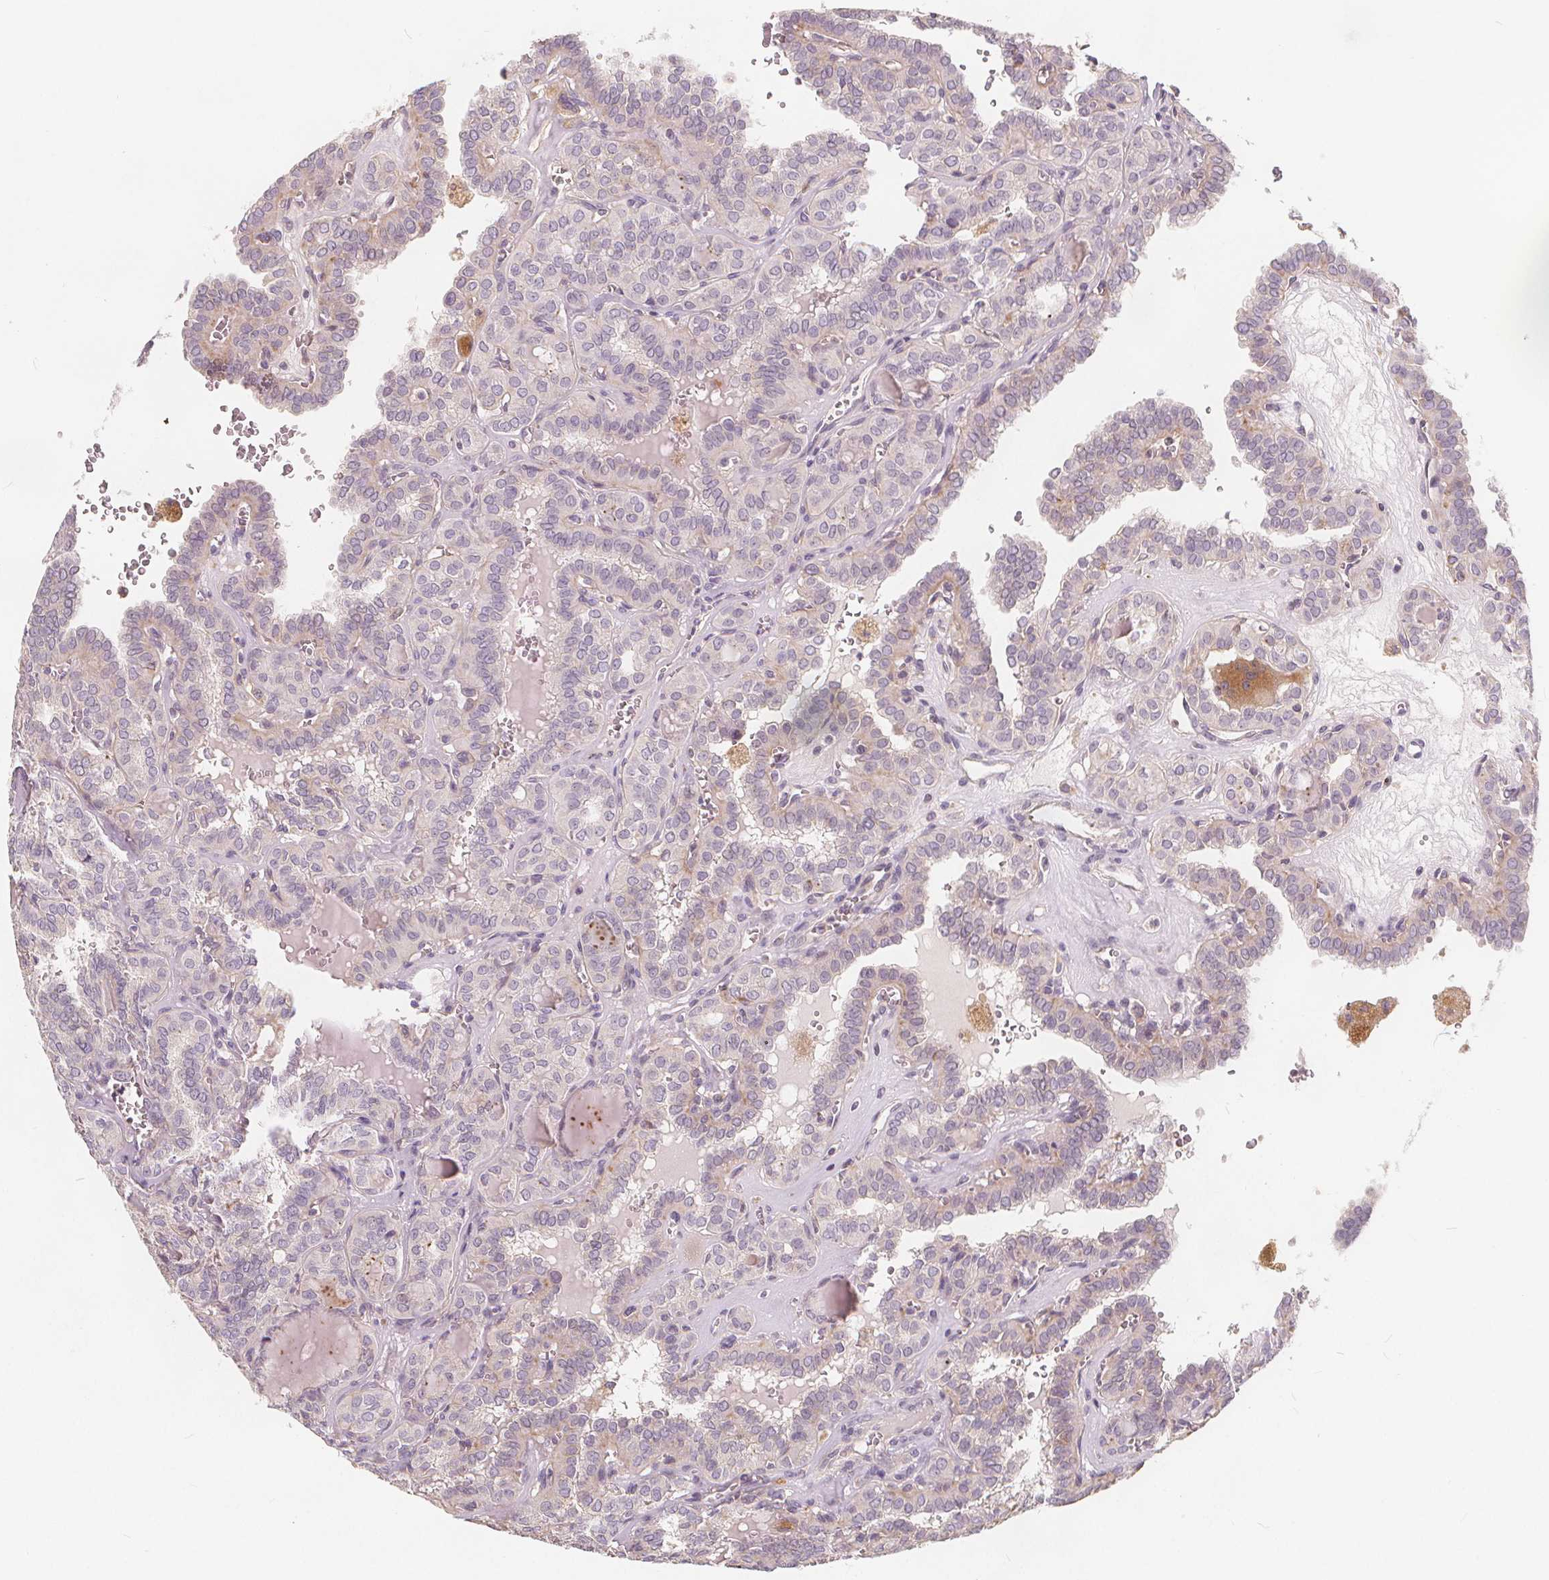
{"staining": {"intensity": "negative", "quantity": "none", "location": "none"}, "tissue": "thyroid cancer", "cell_type": "Tumor cells", "image_type": "cancer", "snomed": [{"axis": "morphology", "description": "Papillary adenocarcinoma, NOS"}, {"axis": "topography", "description": "Thyroid gland"}], "caption": "Immunohistochemistry (IHC) photomicrograph of neoplastic tissue: human thyroid papillary adenocarcinoma stained with DAB (3,3'-diaminobenzidine) reveals no significant protein staining in tumor cells.", "gene": "DRC3", "patient": {"sex": "female", "age": 41}}